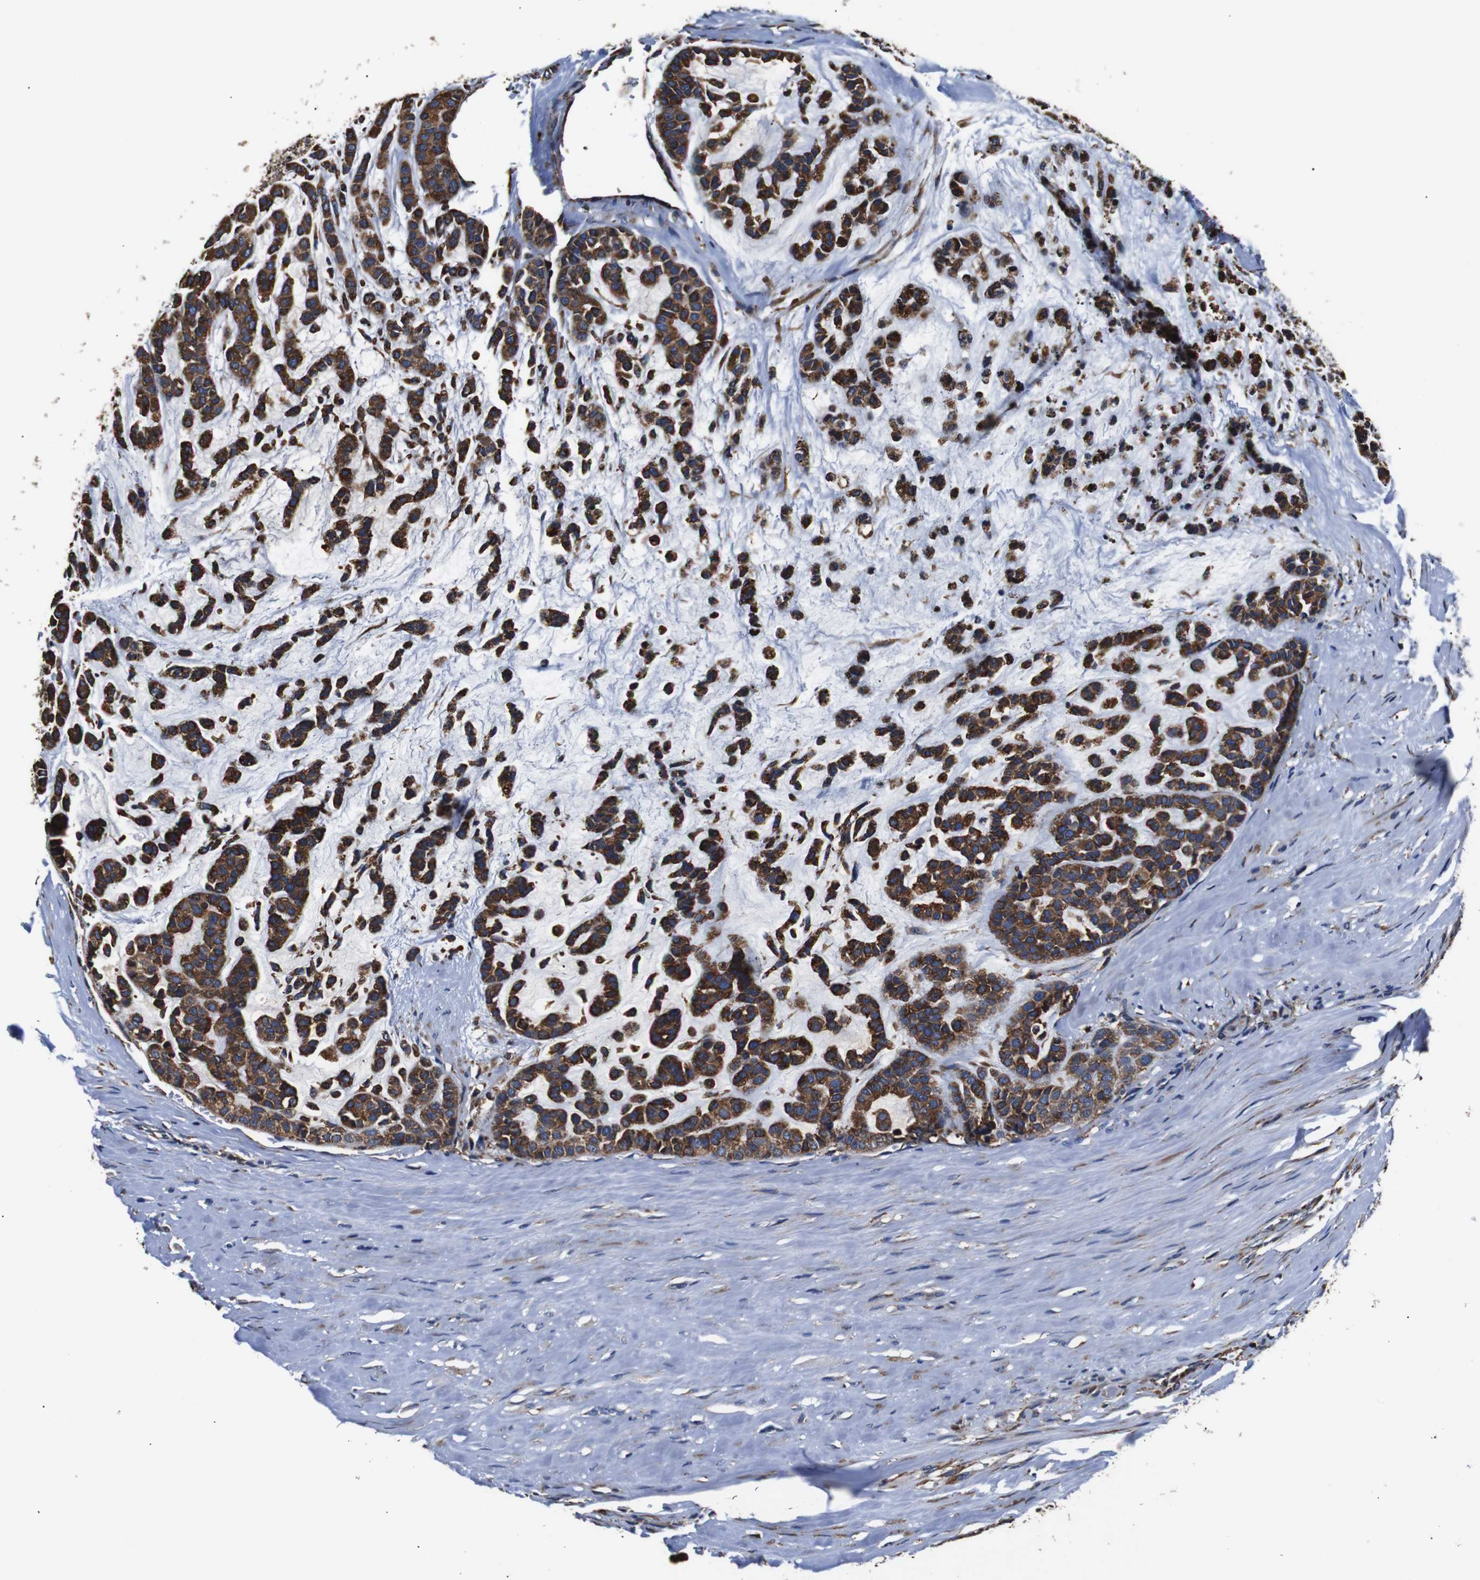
{"staining": {"intensity": "strong", "quantity": ">75%", "location": "cytoplasmic/membranous"}, "tissue": "head and neck cancer", "cell_type": "Tumor cells", "image_type": "cancer", "snomed": [{"axis": "morphology", "description": "Adenocarcinoma, NOS"}, {"axis": "morphology", "description": "Adenoma, NOS"}, {"axis": "topography", "description": "Head-Neck"}], "caption": "Adenoma (head and neck) was stained to show a protein in brown. There is high levels of strong cytoplasmic/membranous expression in about >75% of tumor cells.", "gene": "HHIP", "patient": {"sex": "female", "age": 55}}